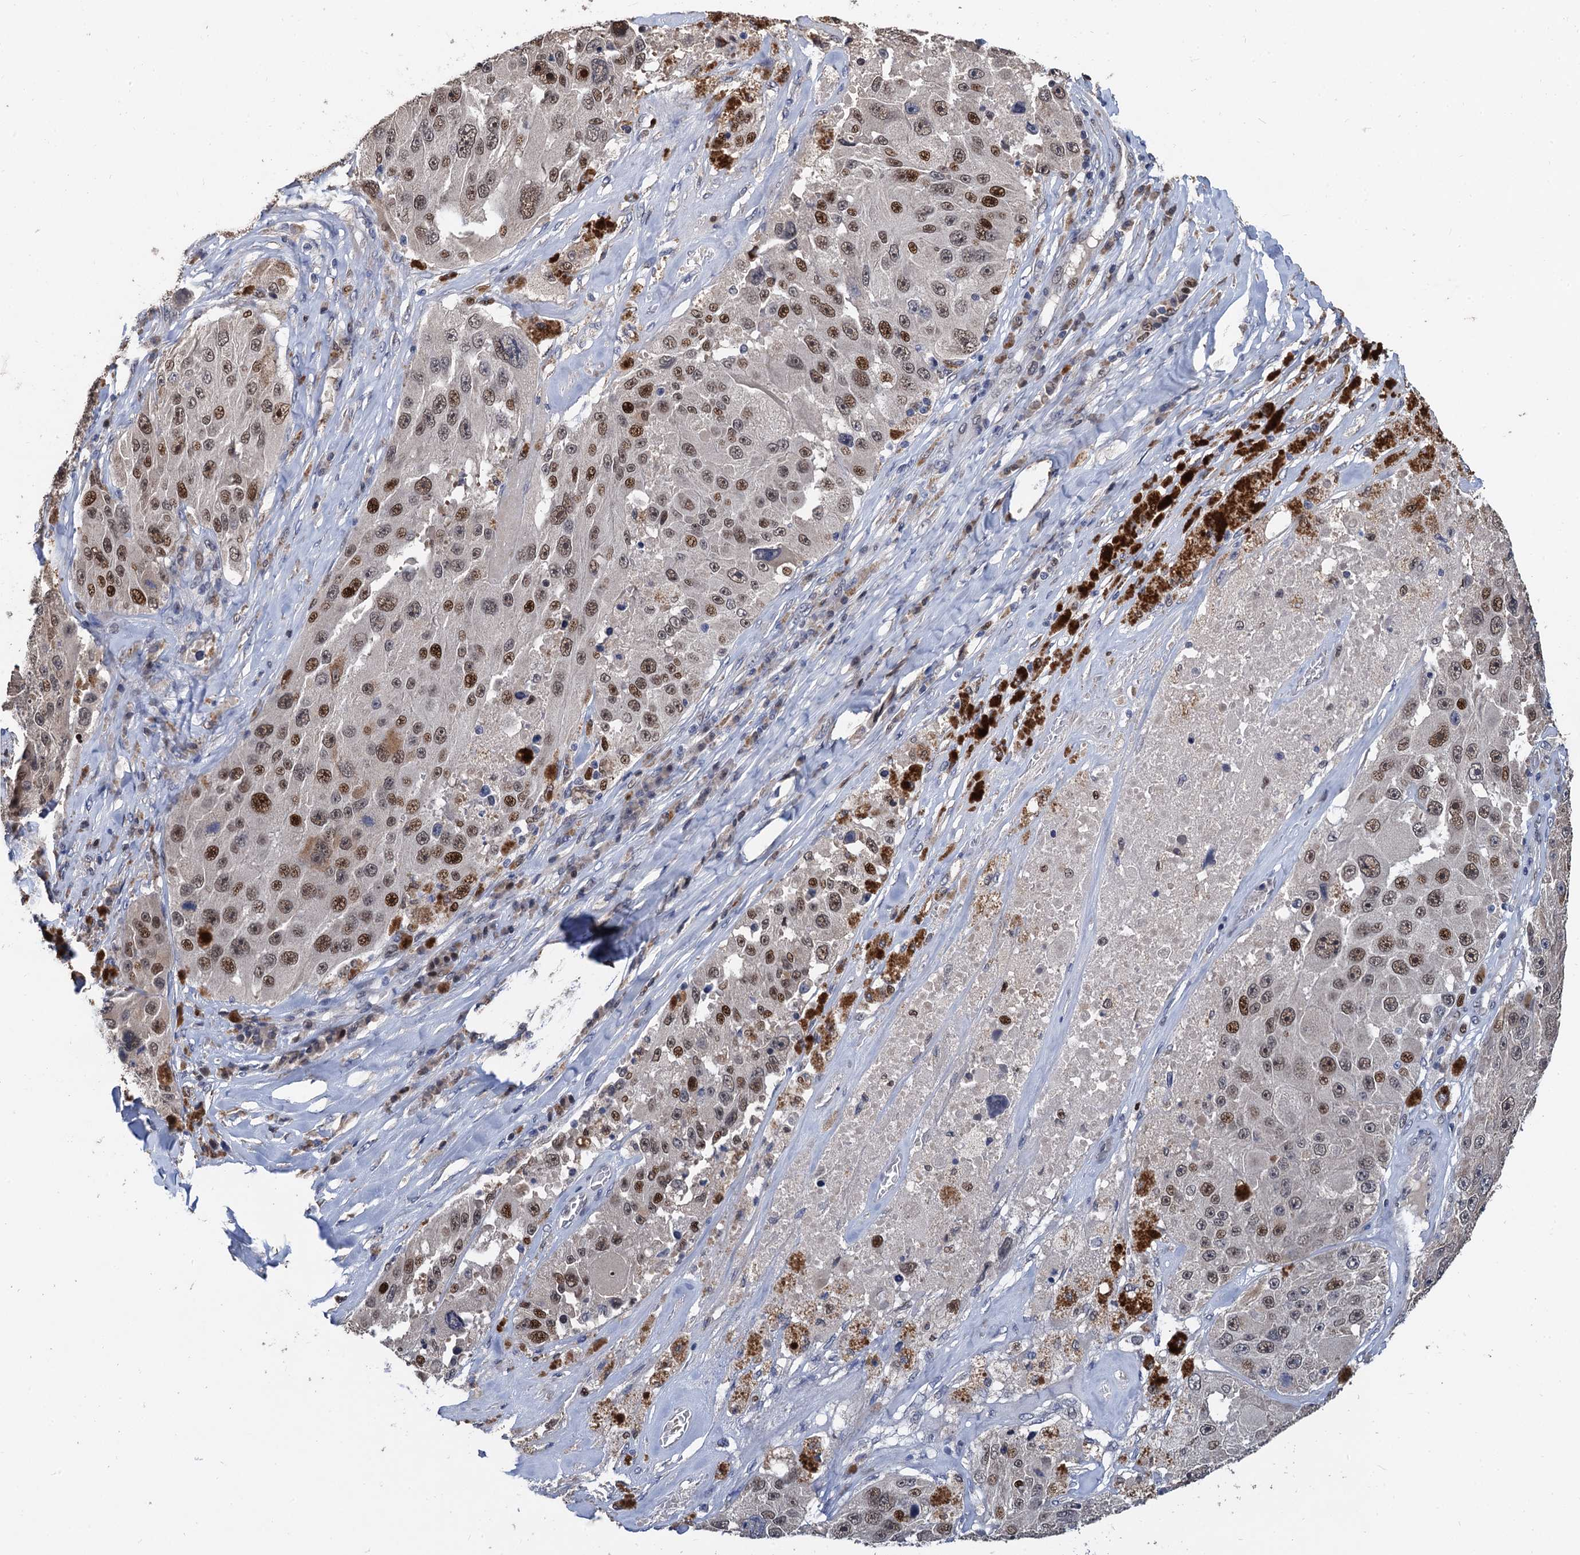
{"staining": {"intensity": "moderate", "quantity": "25%-75%", "location": "nuclear"}, "tissue": "melanoma", "cell_type": "Tumor cells", "image_type": "cancer", "snomed": [{"axis": "morphology", "description": "Malignant melanoma, Metastatic site"}, {"axis": "topography", "description": "Lymph node"}], "caption": "Immunohistochemistry (DAB (3,3'-diaminobenzidine)) staining of human melanoma demonstrates moderate nuclear protein staining in about 25%-75% of tumor cells.", "gene": "TSEN34", "patient": {"sex": "male", "age": 62}}